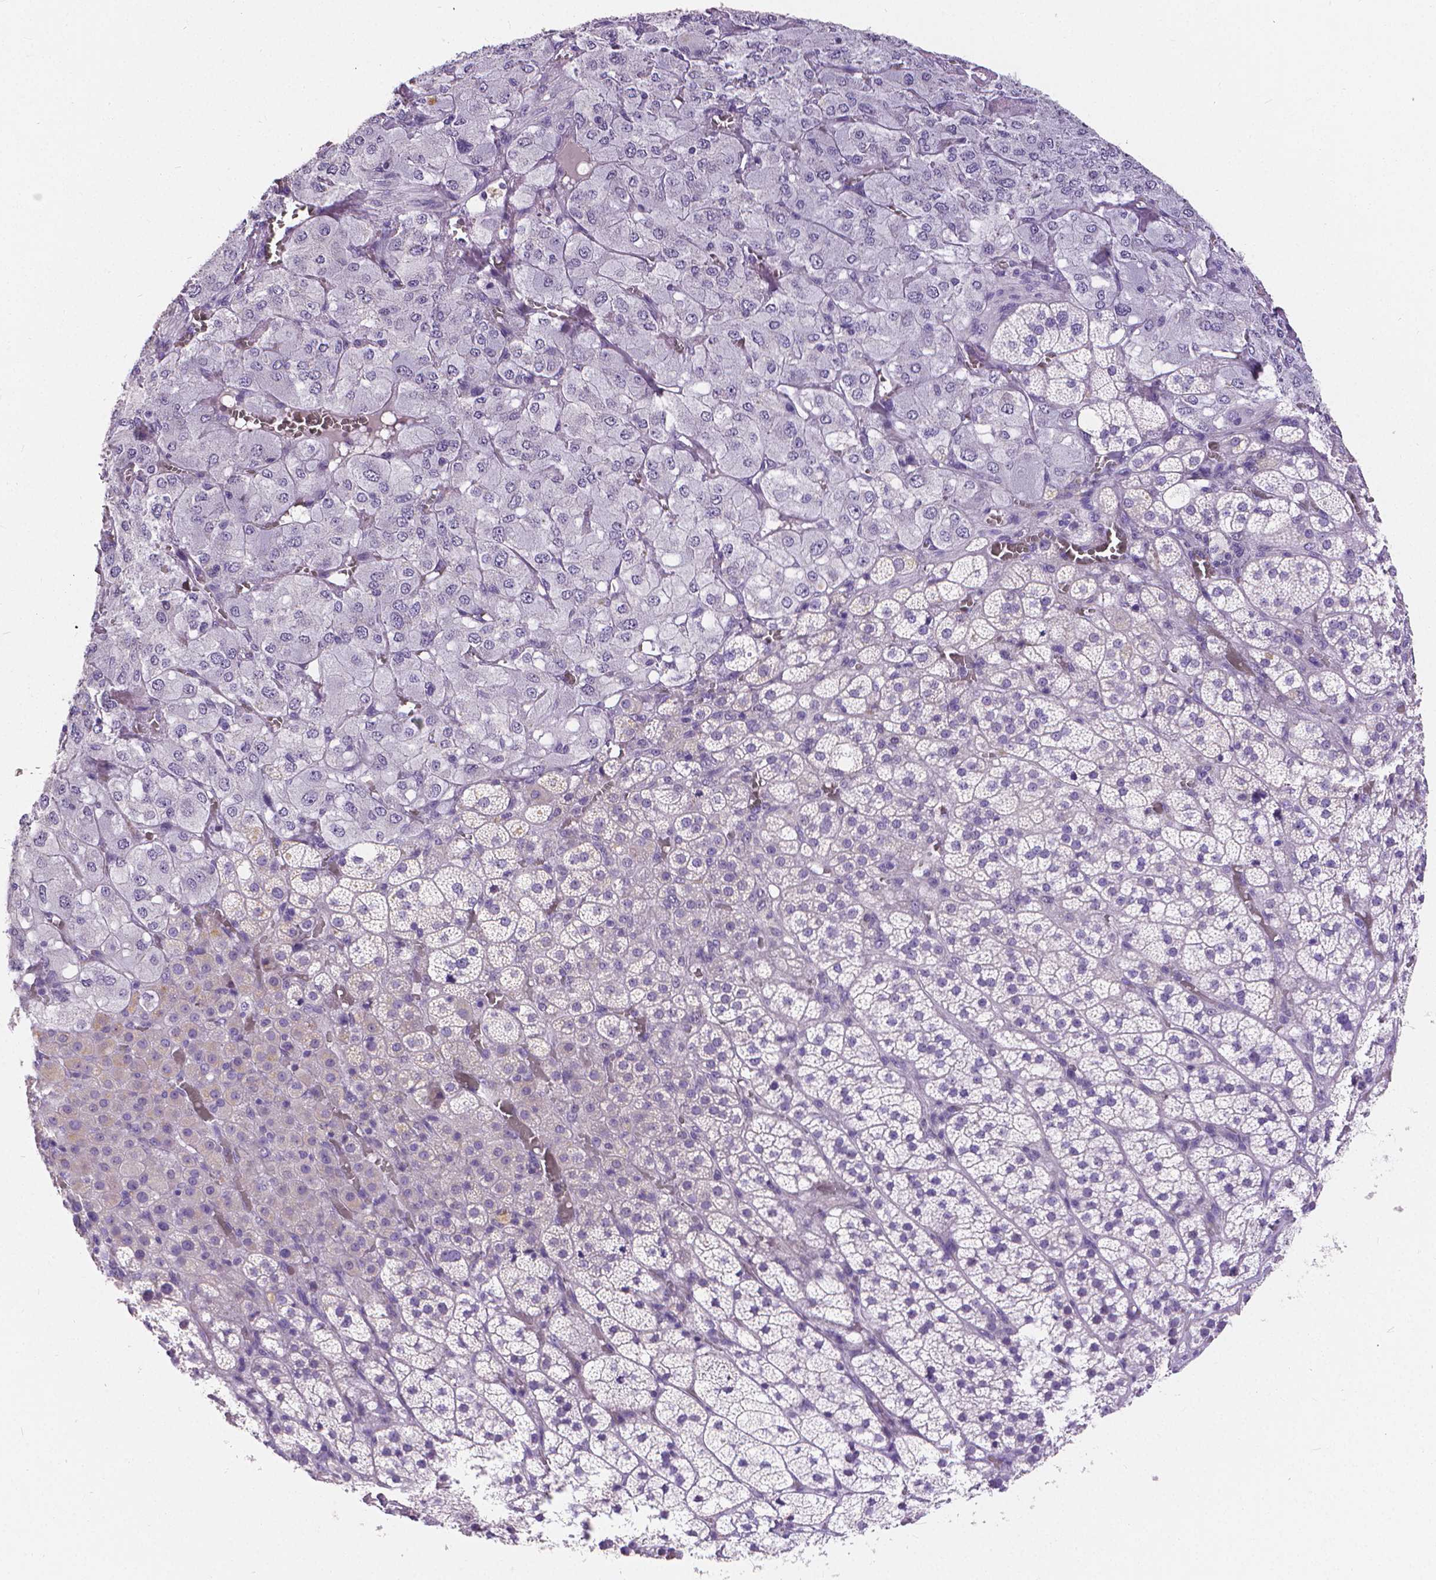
{"staining": {"intensity": "negative", "quantity": "none", "location": "none"}, "tissue": "adrenal gland", "cell_type": "Glandular cells", "image_type": "normal", "snomed": [{"axis": "morphology", "description": "Normal tissue, NOS"}, {"axis": "topography", "description": "Adrenal gland"}], "caption": "DAB immunohistochemical staining of normal human adrenal gland reveals no significant staining in glandular cells.", "gene": "CD4", "patient": {"sex": "female", "age": 60}}